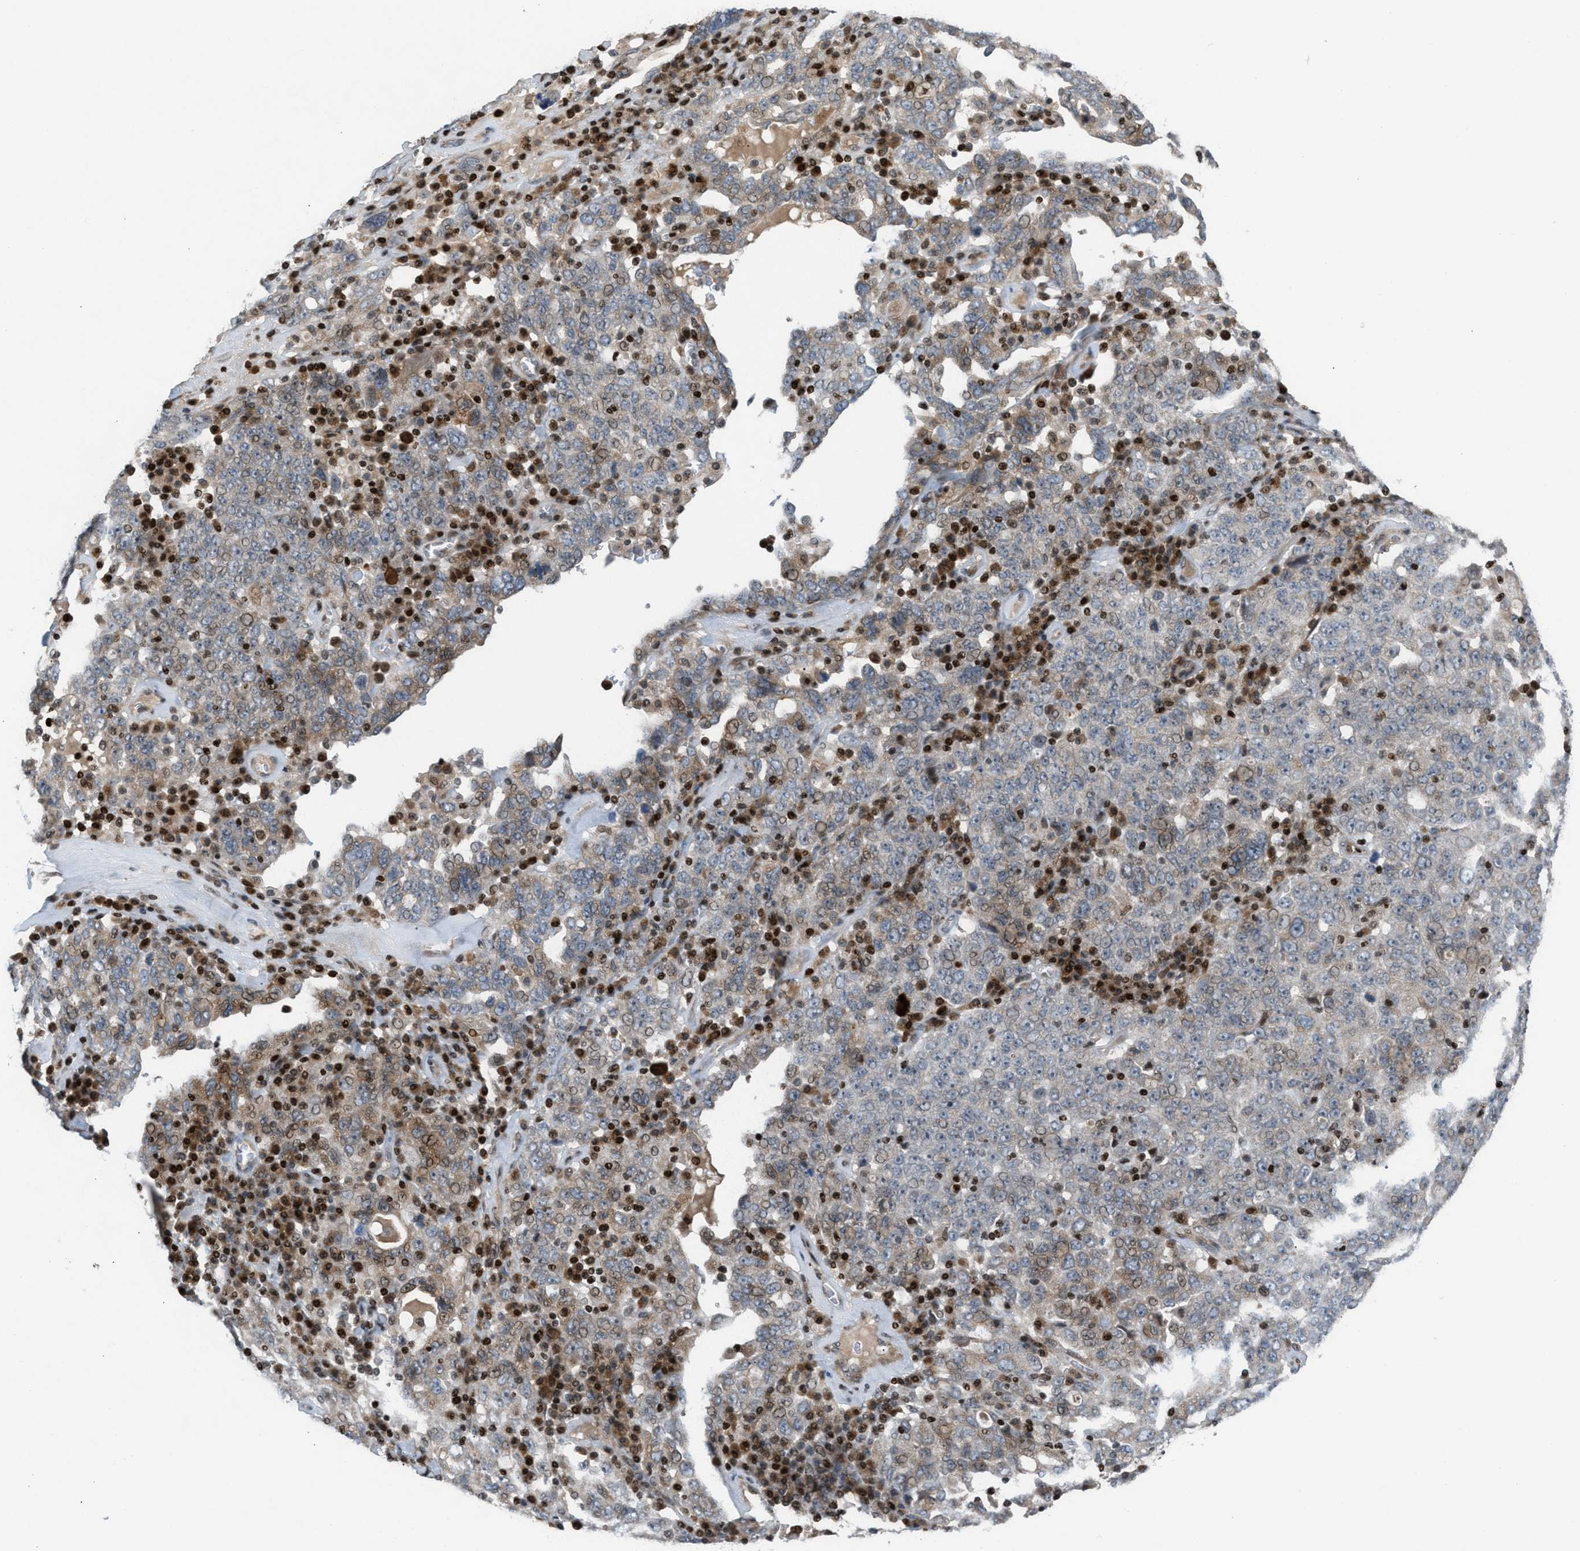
{"staining": {"intensity": "weak", "quantity": "<25%", "location": "cytoplasmic/membranous"}, "tissue": "ovarian cancer", "cell_type": "Tumor cells", "image_type": "cancer", "snomed": [{"axis": "morphology", "description": "Carcinoma, endometroid"}, {"axis": "topography", "description": "Ovary"}], "caption": "The histopathology image exhibits no significant positivity in tumor cells of ovarian cancer.", "gene": "ZNF276", "patient": {"sex": "female", "age": 62}}